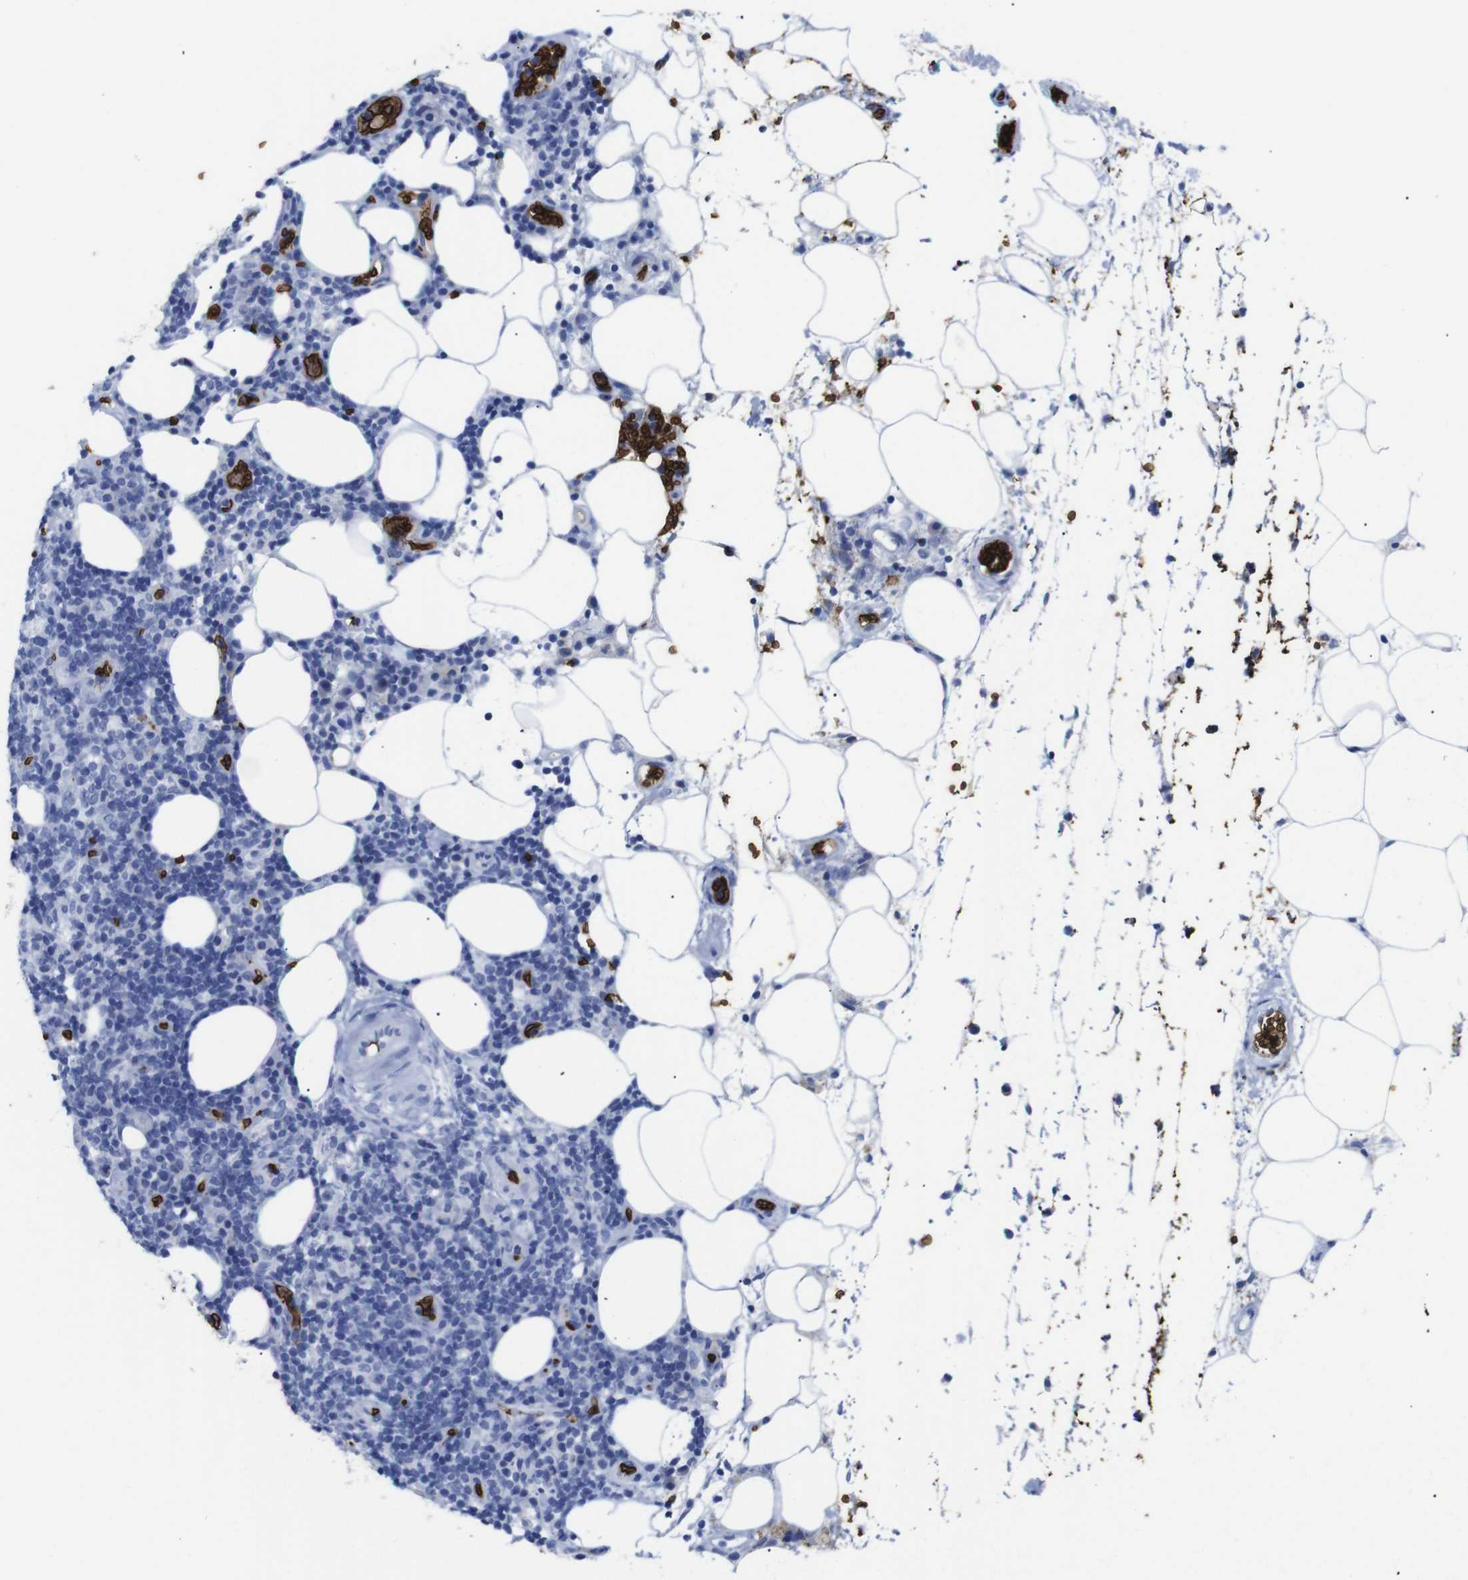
{"staining": {"intensity": "negative", "quantity": "none", "location": "none"}, "tissue": "lymphoma", "cell_type": "Tumor cells", "image_type": "cancer", "snomed": [{"axis": "morphology", "description": "Malignant lymphoma, non-Hodgkin's type, High grade"}, {"axis": "topography", "description": "Lymph node"}], "caption": "Immunohistochemistry micrograph of human lymphoma stained for a protein (brown), which exhibits no staining in tumor cells.", "gene": "S1PR2", "patient": {"sex": "female", "age": 76}}